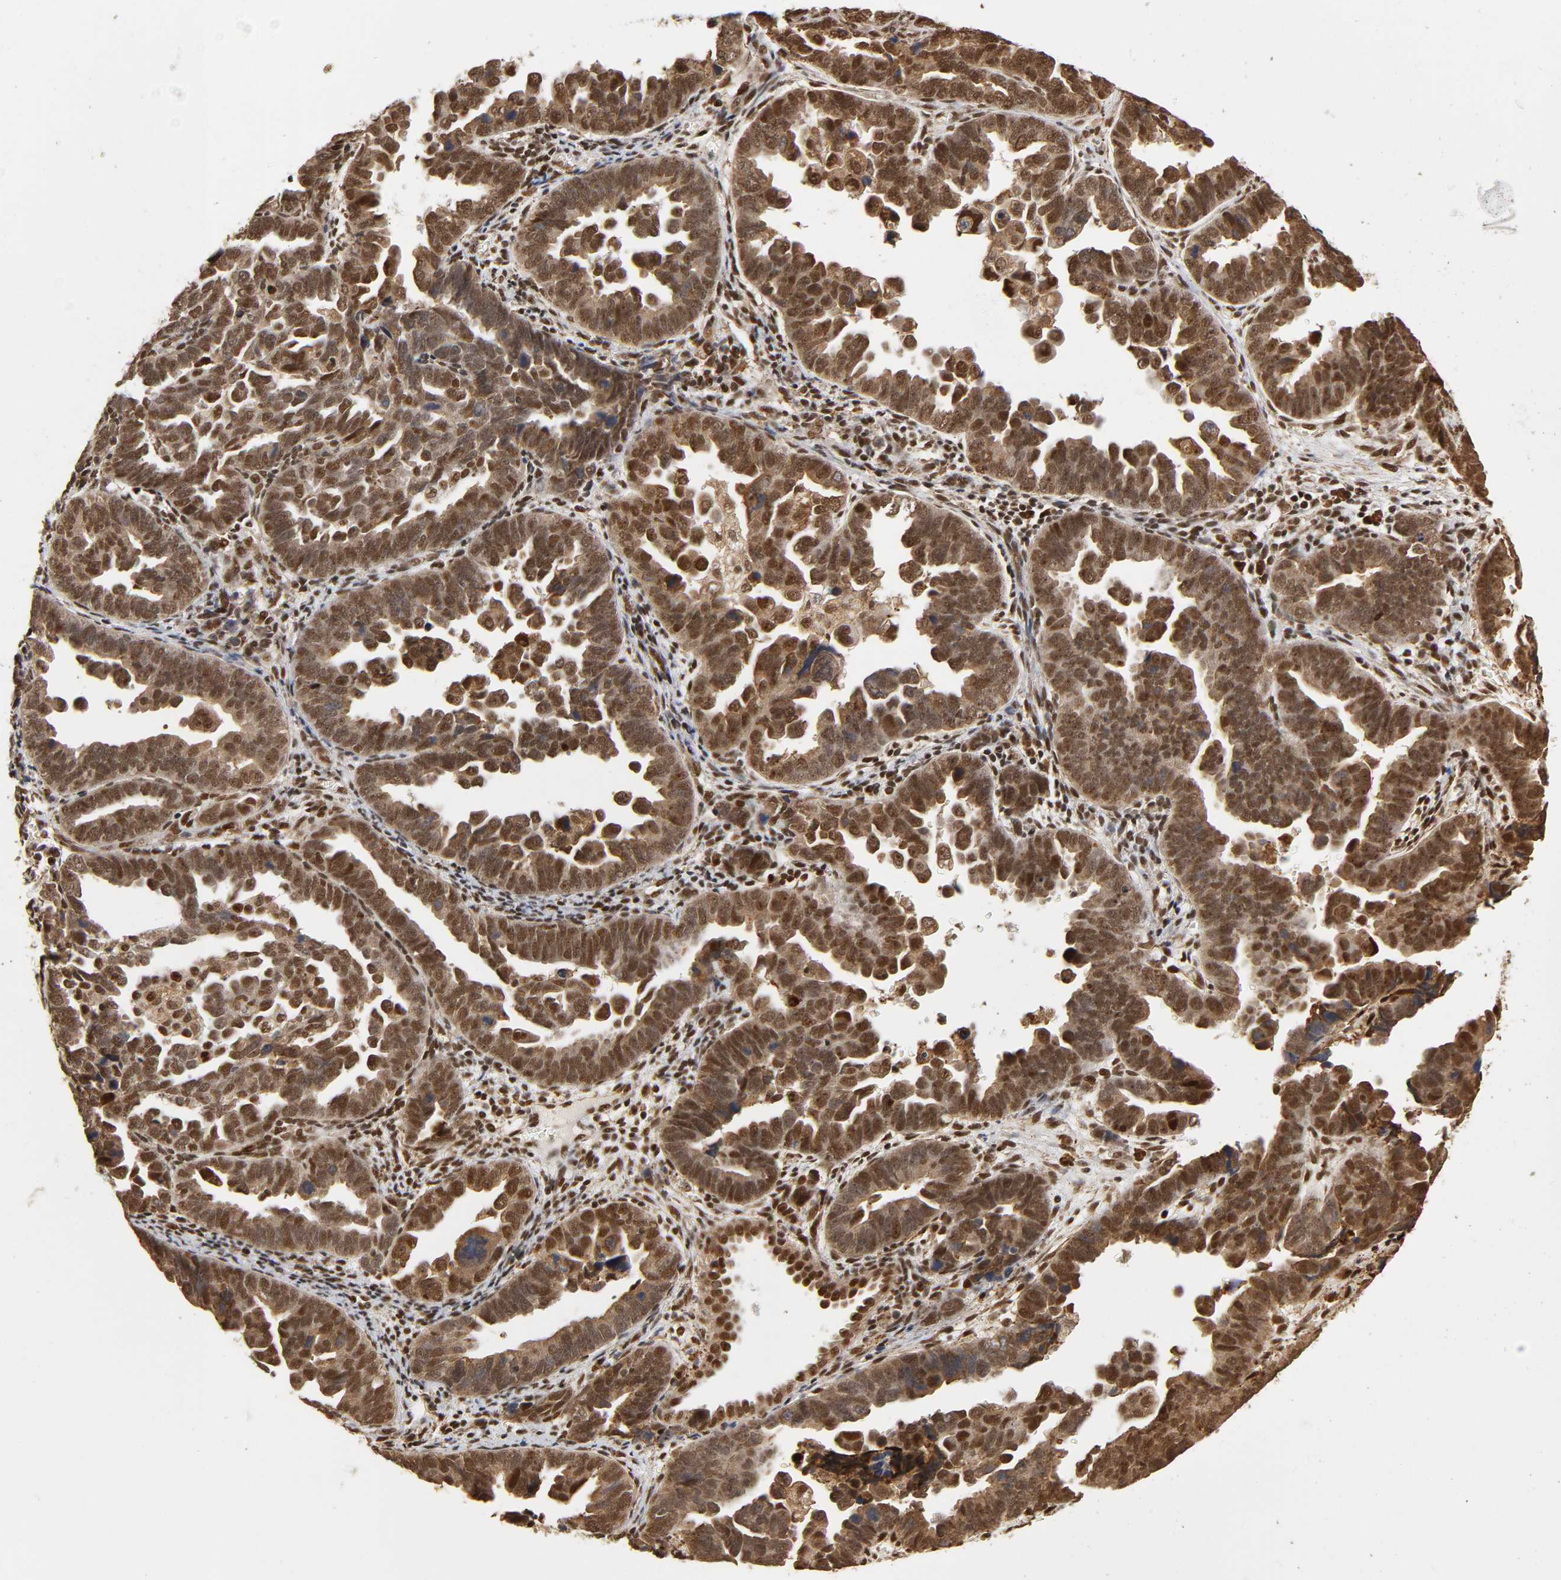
{"staining": {"intensity": "strong", "quantity": ">75%", "location": "cytoplasmic/membranous,nuclear"}, "tissue": "endometrial cancer", "cell_type": "Tumor cells", "image_type": "cancer", "snomed": [{"axis": "morphology", "description": "Adenocarcinoma, NOS"}, {"axis": "topography", "description": "Endometrium"}], "caption": "Approximately >75% of tumor cells in endometrial cancer (adenocarcinoma) show strong cytoplasmic/membranous and nuclear protein staining as visualized by brown immunohistochemical staining.", "gene": "RNF122", "patient": {"sex": "female", "age": 75}}